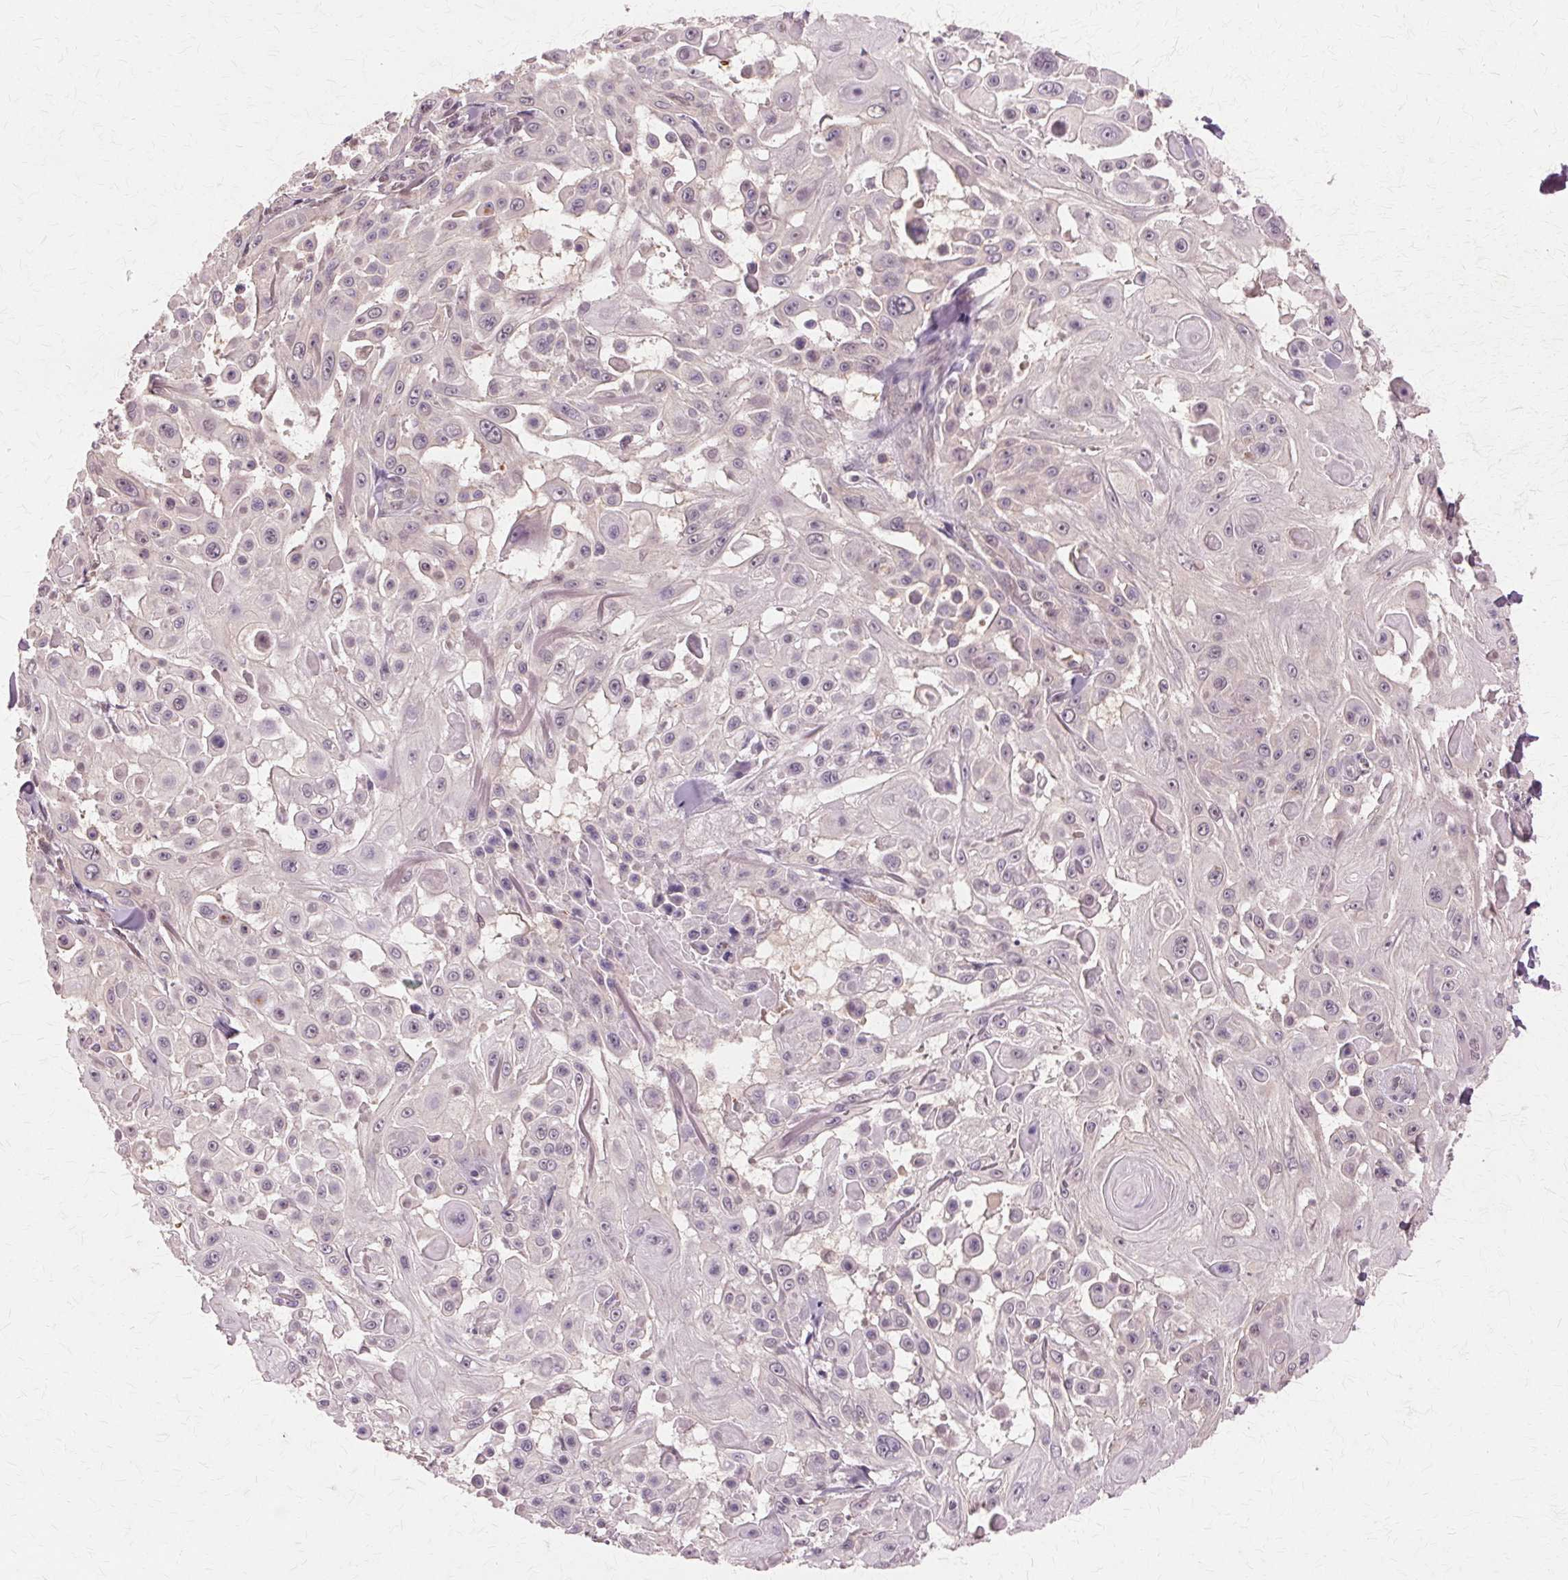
{"staining": {"intensity": "negative", "quantity": "none", "location": "none"}, "tissue": "skin cancer", "cell_type": "Tumor cells", "image_type": "cancer", "snomed": [{"axis": "morphology", "description": "Squamous cell carcinoma, NOS"}, {"axis": "topography", "description": "Skin"}], "caption": "High power microscopy histopathology image of an immunohistochemistry histopathology image of skin squamous cell carcinoma, revealing no significant staining in tumor cells.", "gene": "PRMT5", "patient": {"sex": "male", "age": 91}}